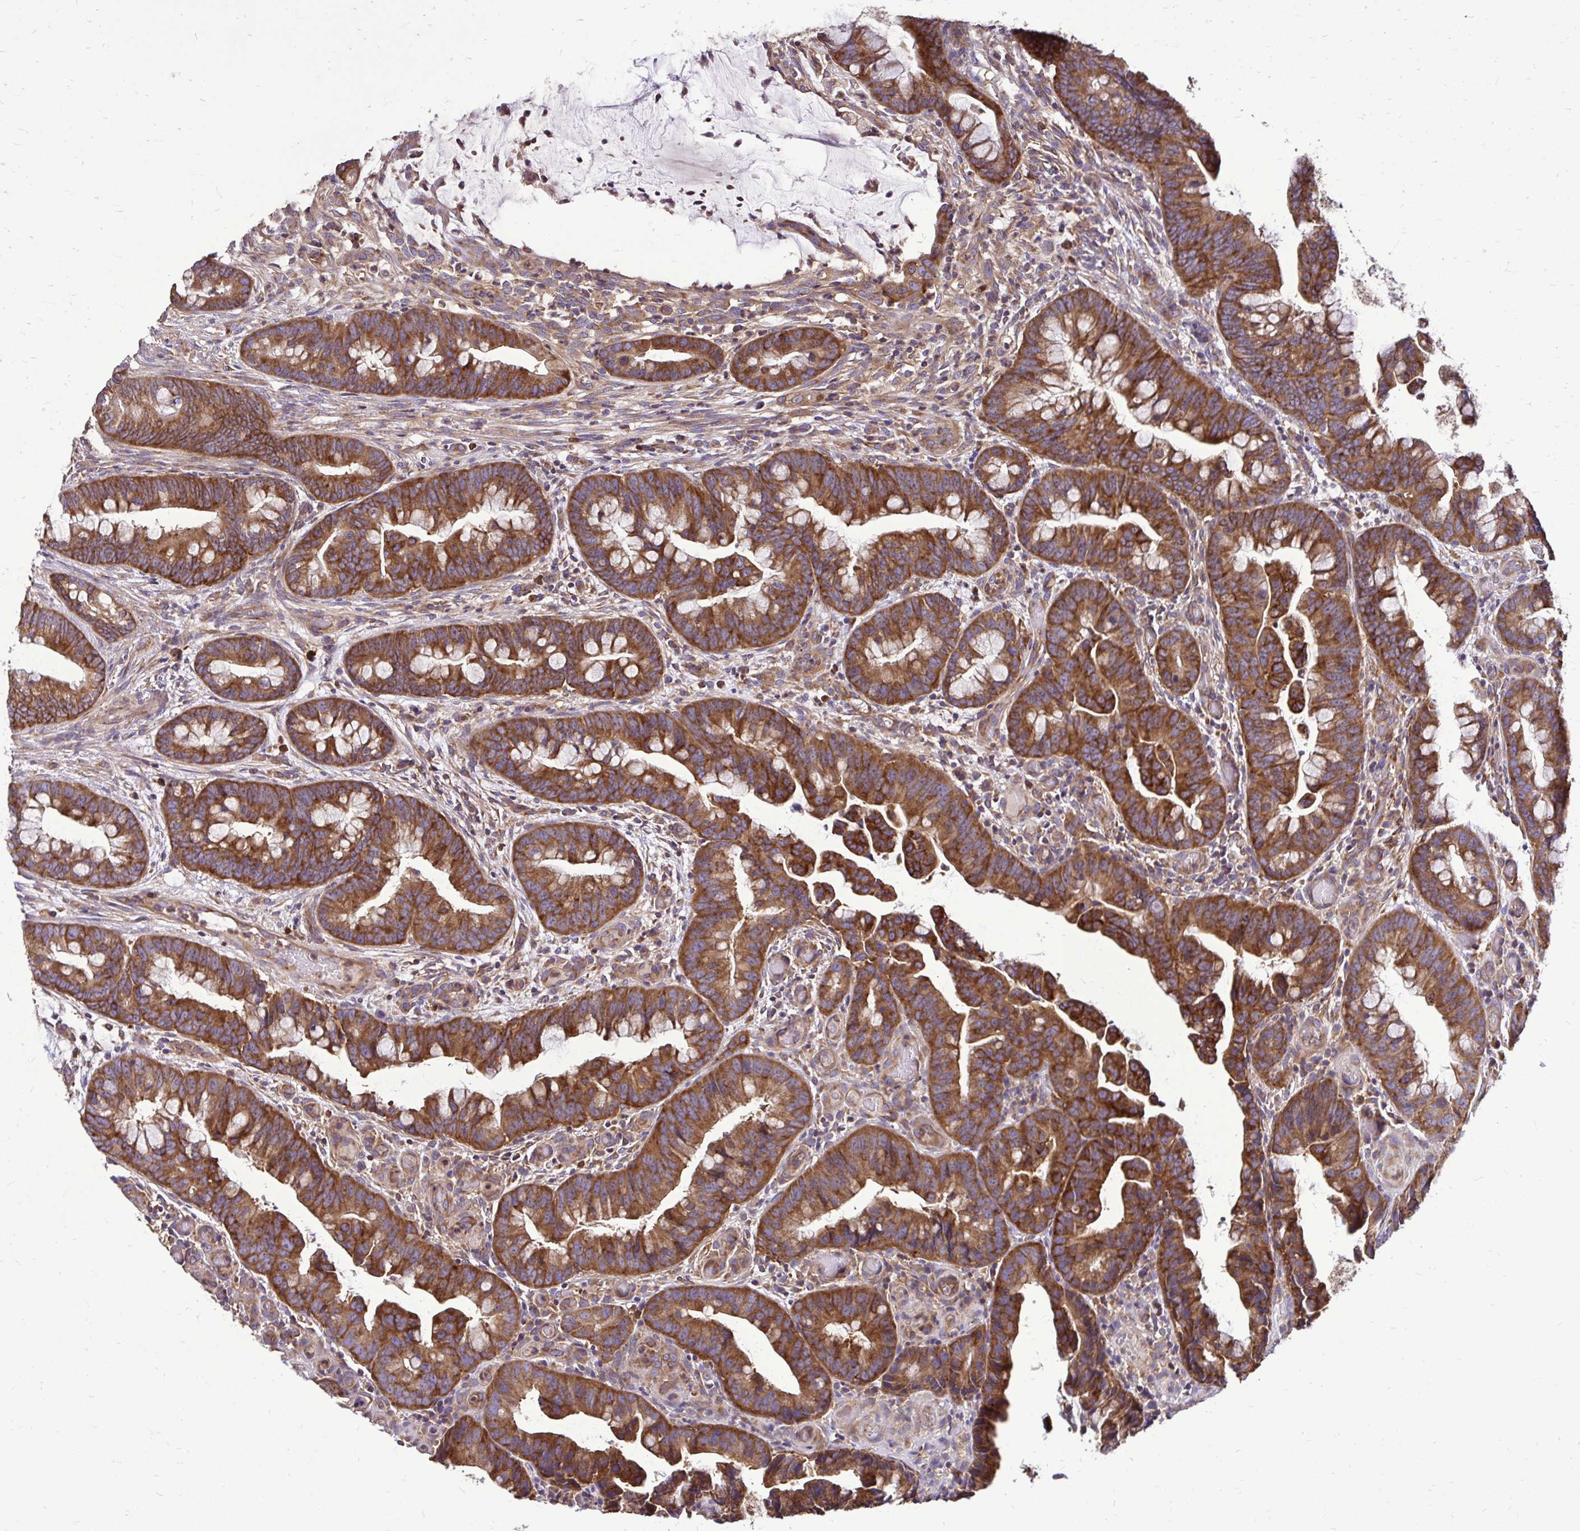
{"staining": {"intensity": "strong", "quantity": ">75%", "location": "cytoplasmic/membranous"}, "tissue": "colorectal cancer", "cell_type": "Tumor cells", "image_type": "cancer", "snomed": [{"axis": "morphology", "description": "Adenocarcinoma, NOS"}, {"axis": "topography", "description": "Colon"}], "caption": "Colorectal adenocarcinoma stained with a protein marker shows strong staining in tumor cells.", "gene": "FMR1", "patient": {"sex": "male", "age": 62}}